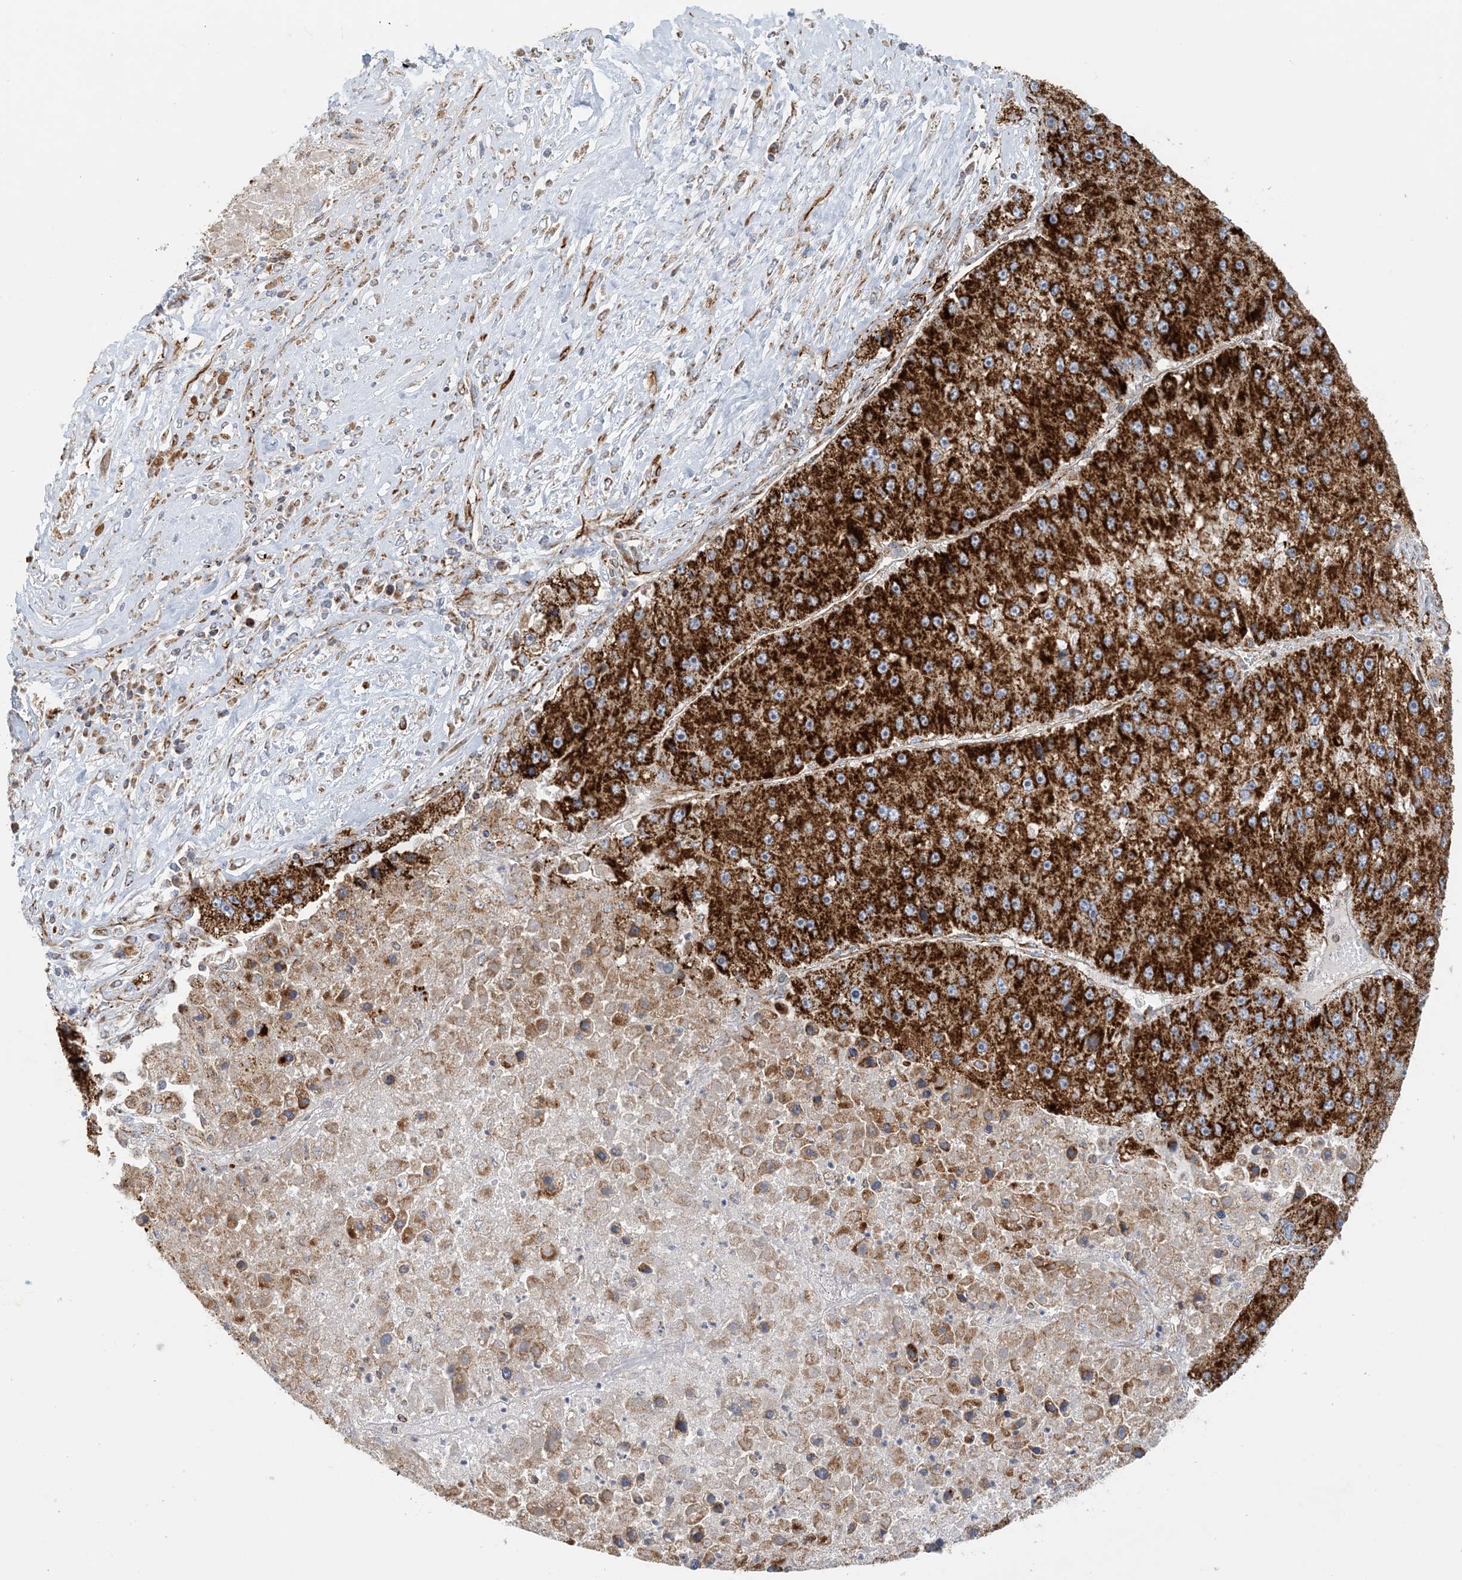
{"staining": {"intensity": "strong", "quantity": ">75%", "location": "cytoplasmic/membranous"}, "tissue": "liver cancer", "cell_type": "Tumor cells", "image_type": "cancer", "snomed": [{"axis": "morphology", "description": "Carcinoma, Hepatocellular, NOS"}, {"axis": "topography", "description": "Liver"}], "caption": "Tumor cells display strong cytoplasmic/membranous expression in approximately >75% of cells in liver cancer. The staining was performed using DAB (3,3'-diaminobenzidine) to visualize the protein expression in brown, while the nuclei were stained in blue with hematoxylin (Magnification: 20x).", "gene": "COA3", "patient": {"sex": "female", "age": 73}}